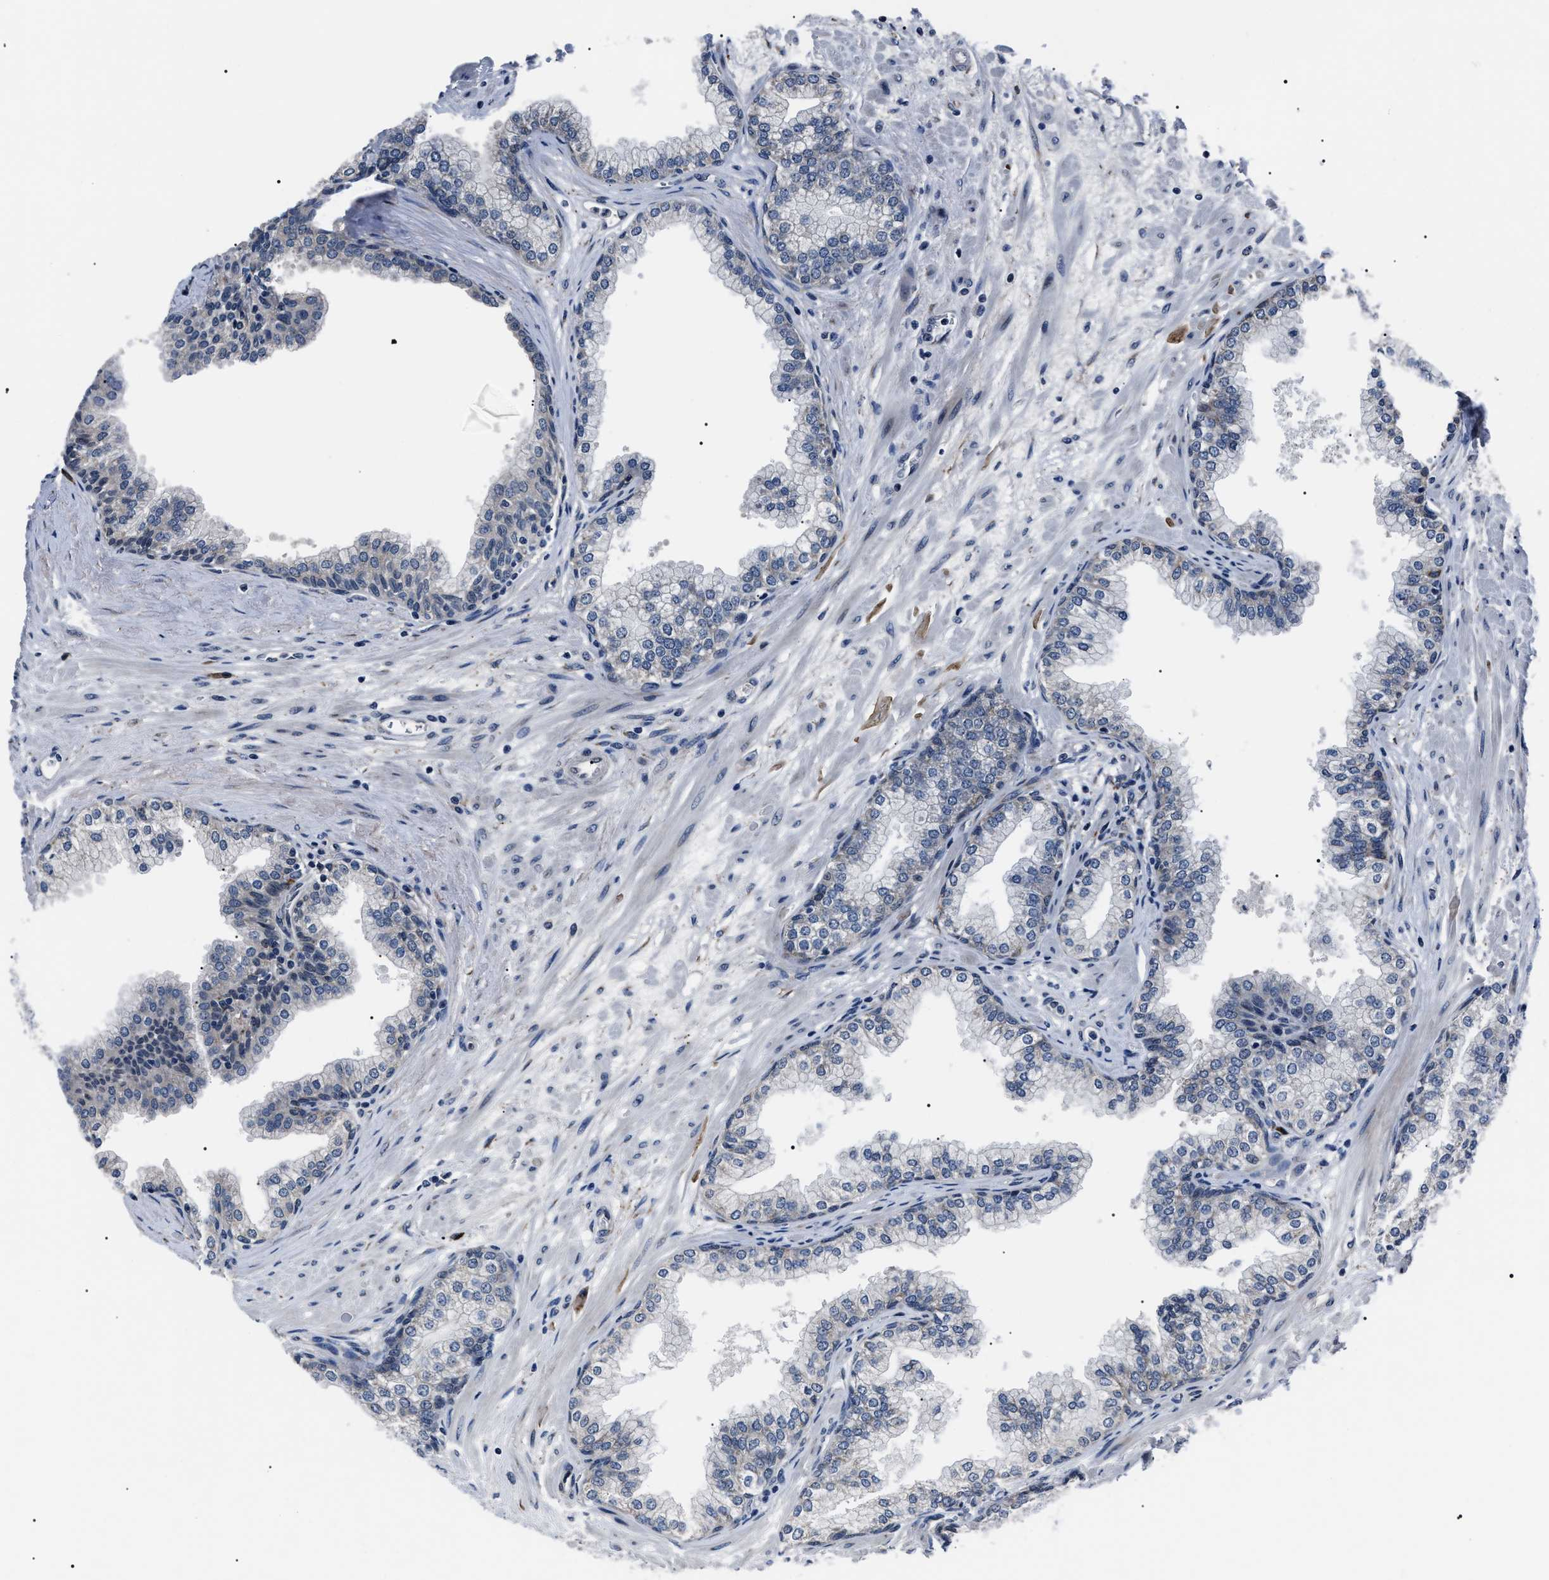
{"staining": {"intensity": "weak", "quantity": "<25%", "location": "cytoplasmic/membranous"}, "tissue": "prostate", "cell_type": "Glandular cells", "image_type": "normal", "snomed": [{"axis": "morphology", "description": "Normal tissue, NOS"}, {"axis": "morphology", "description": "Urothelial carcinoma, Low grade"}, {"axis": "topography", "description": "Urinary bladder"}, {"axis": "topography", "description": "Prostate"}], "caption": "An immunohistochemistry (IHC) image of benign prostate is shown. There is no staining in glandular cells of prostate. The staining is performed using DAB (3,3'-diaminobenzidine) brown chromogen with nuclei counter-stained in using hematoxylin.", "gene": "LRRC14", "patient": {"sex": "male", "age": 60}}